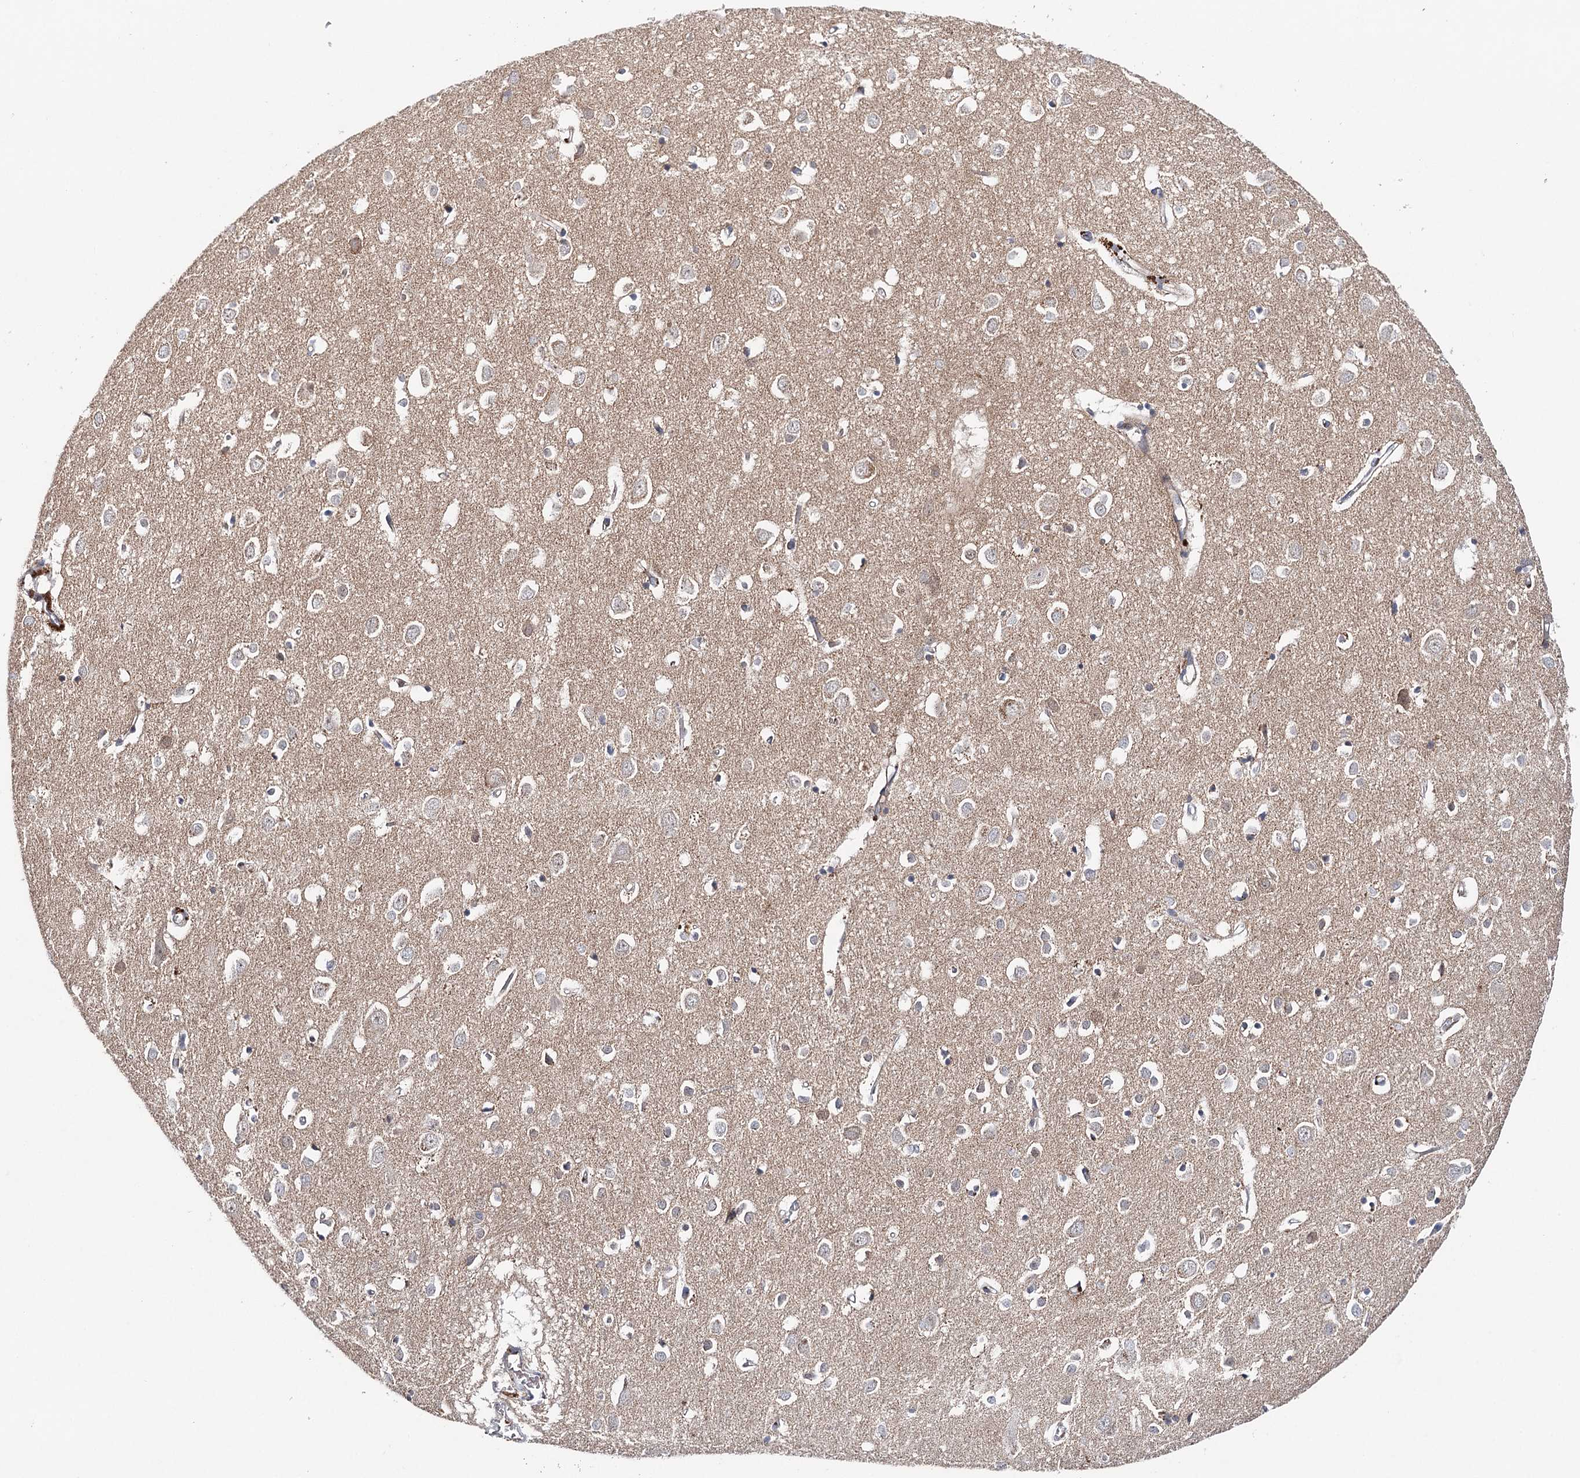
{"staining": {"intensity": "strong", "quantity": "<25%", "location": "cytoplasmic/membranous"}, "tissue": "cerebral cortex", "cell_type": "Endothelial cells", "image_type": "normal", "snomed": [{"axis": "morphology", "description": "Normal tissue, NOS"}, {"axis": "topography", "description": "Cerebral cortex"}], "caption": "A brown stain shows strong cytoplasmic/membranous staining of a protein in endothelial cells of unremarkable human cerebral cortex.", "gene": "PKP4", "patient": {"sex": "female", "age": 64}}